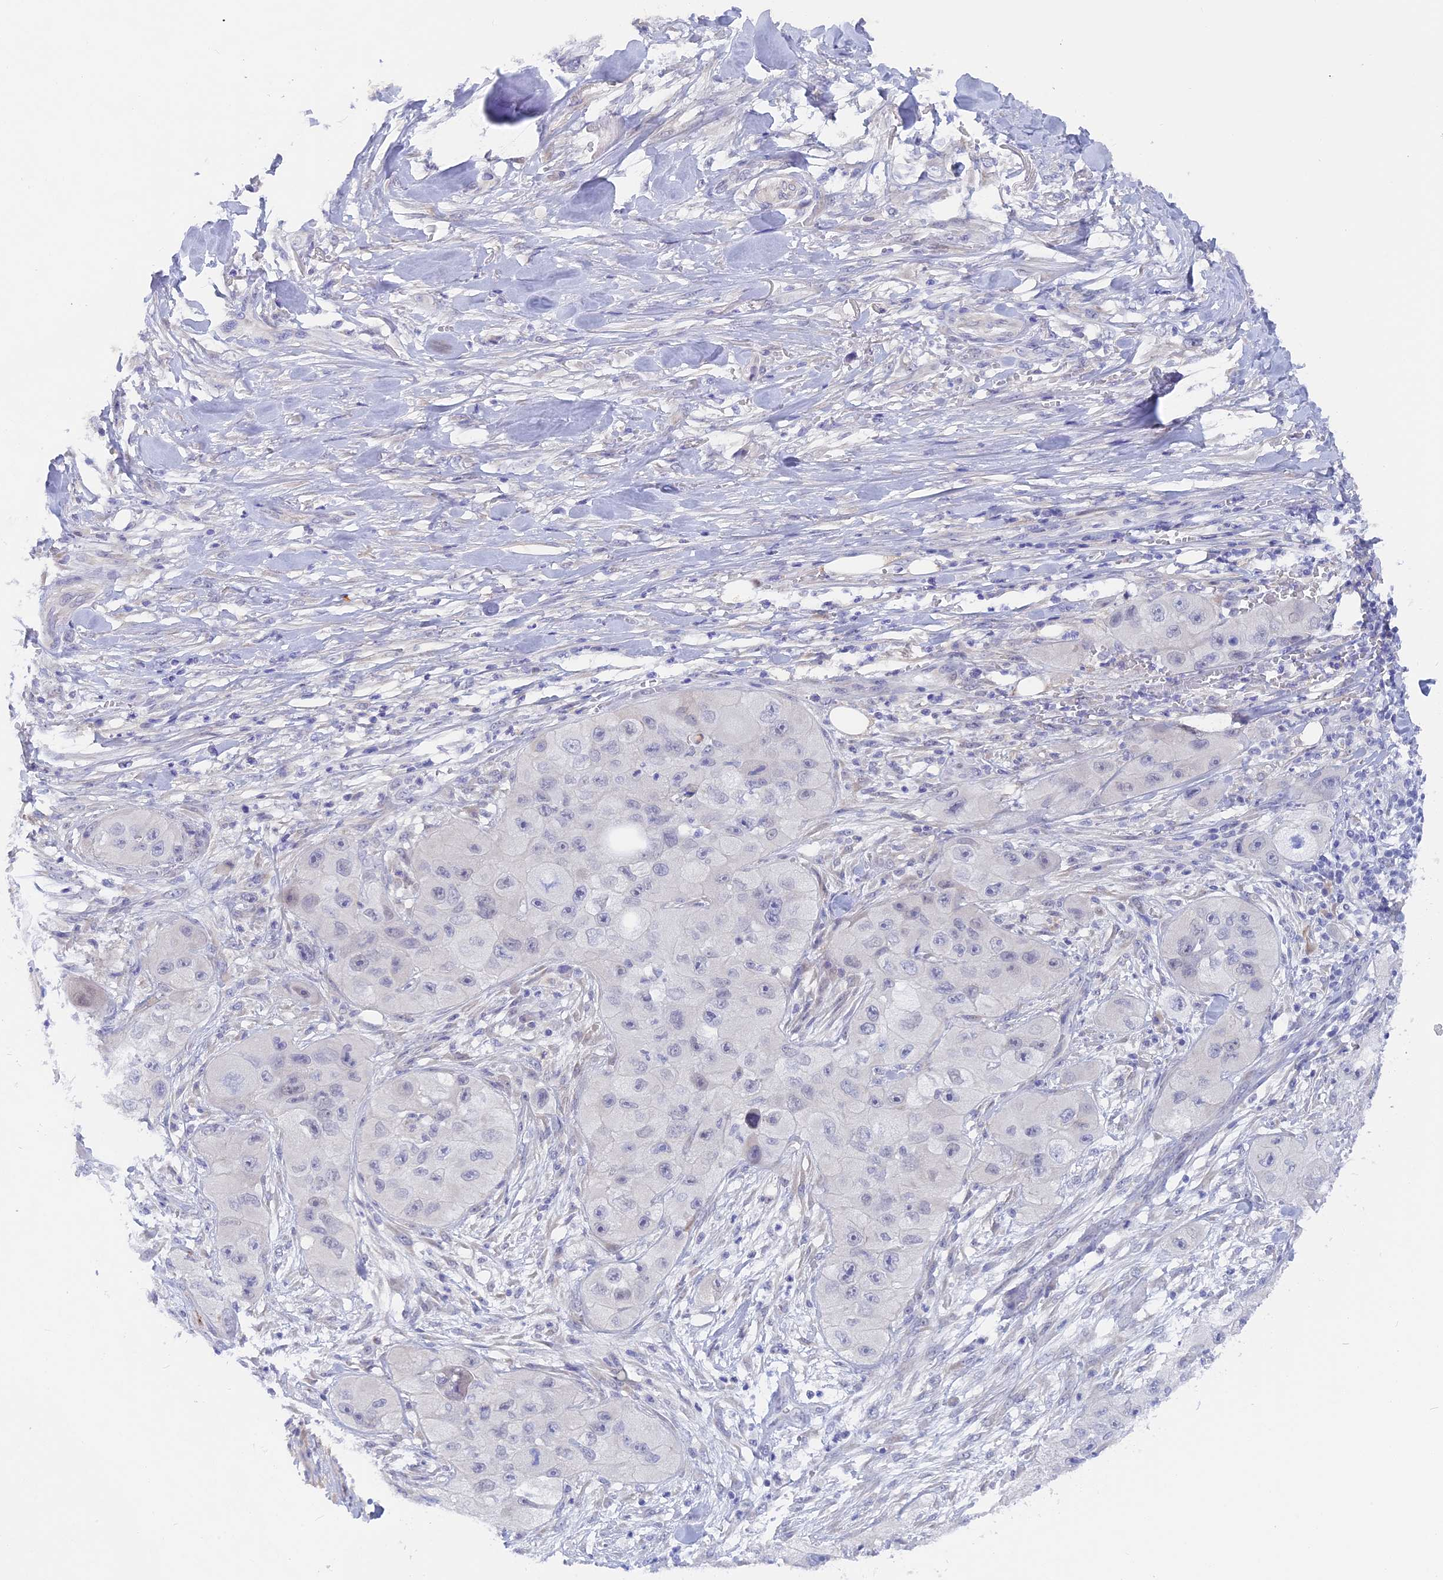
{"staining": {"intensity": "negative", "quantity": "none", "location": "none"}, "tissue": "skin cancer", "cell_type": "Tumor cells", "image_type": "cancer", "snomed": [{"axis": "morphology", "description": "Squamous cell carcinoma, NOS"}, {"axis": "topography", "description": "Skin"}, {"axis": "topography", "description": "Subcutis"}], "caption": "An immunohistochemistry (IHC) histopathology image of skin cancer (squamous cell carcinoma) is shown. There is no staining in tumor cells of skin cancer (squamous cell carcinoma). (Brightfield microscopy of DAB immunohistochemistry (IHC) at high magnification).", "gene": "DACT3", "patient": {"sex": "male", "age": 73}}